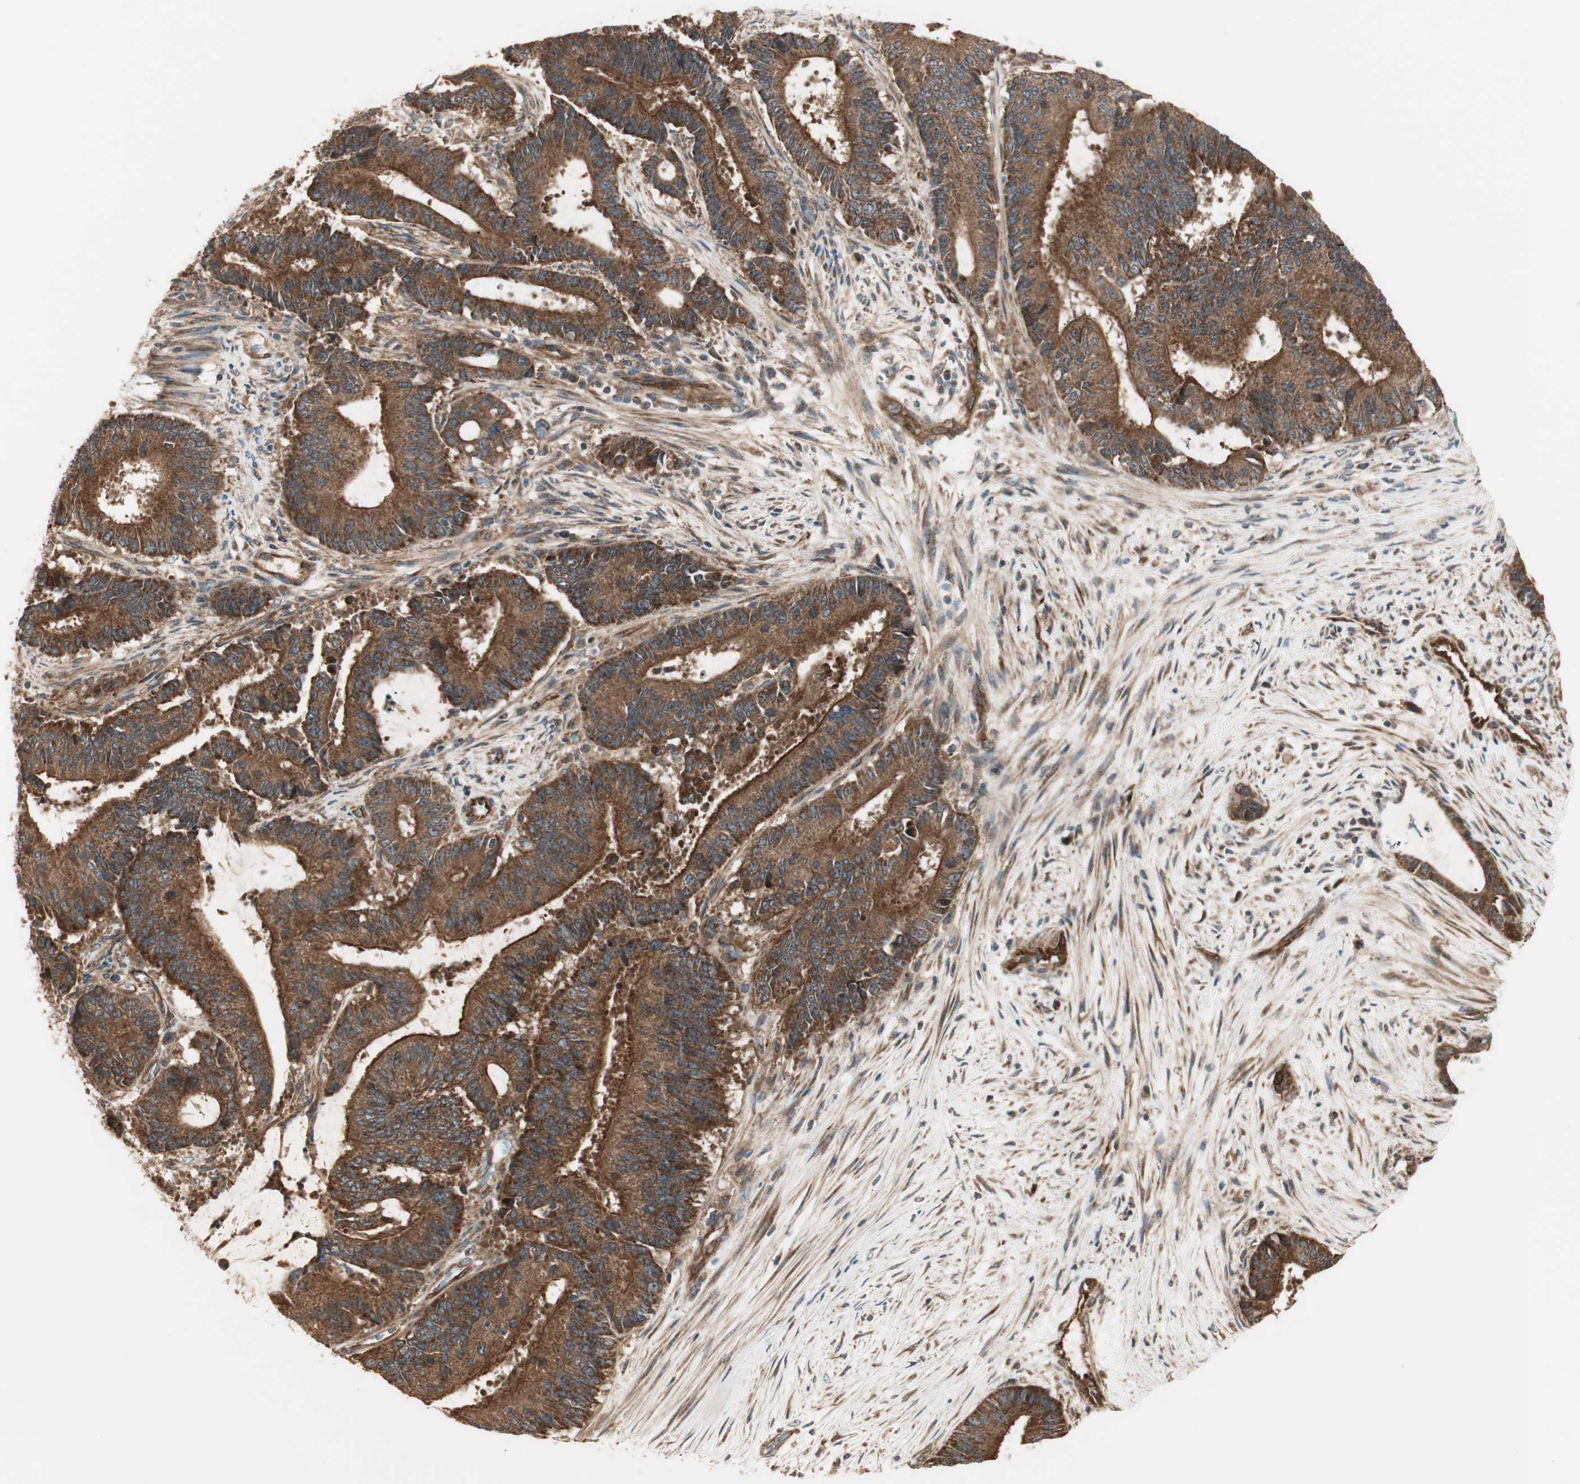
{"staining": {"intensity": "strong", "quantity": ">75%", "location": "cytoplasmic/membranous"}, "tissue": "liver cancer", "cell_type": "Tumor cells", "image_type": "cancer", "snomed": [{"axis": "morphology", "description": "Cholangiocarcinoma"}, {"axis": "topography", "description": "Liver"}], "caption": "Liver cancer (cholangiocarcinoma) was stained to show a protein in brown. There is high levels of strong cytoplasmic/membranous expression in about >75% of tumor cells.", "gene": "CTTNBP2NL", "patient": {"sex": "female", "age": 73}}